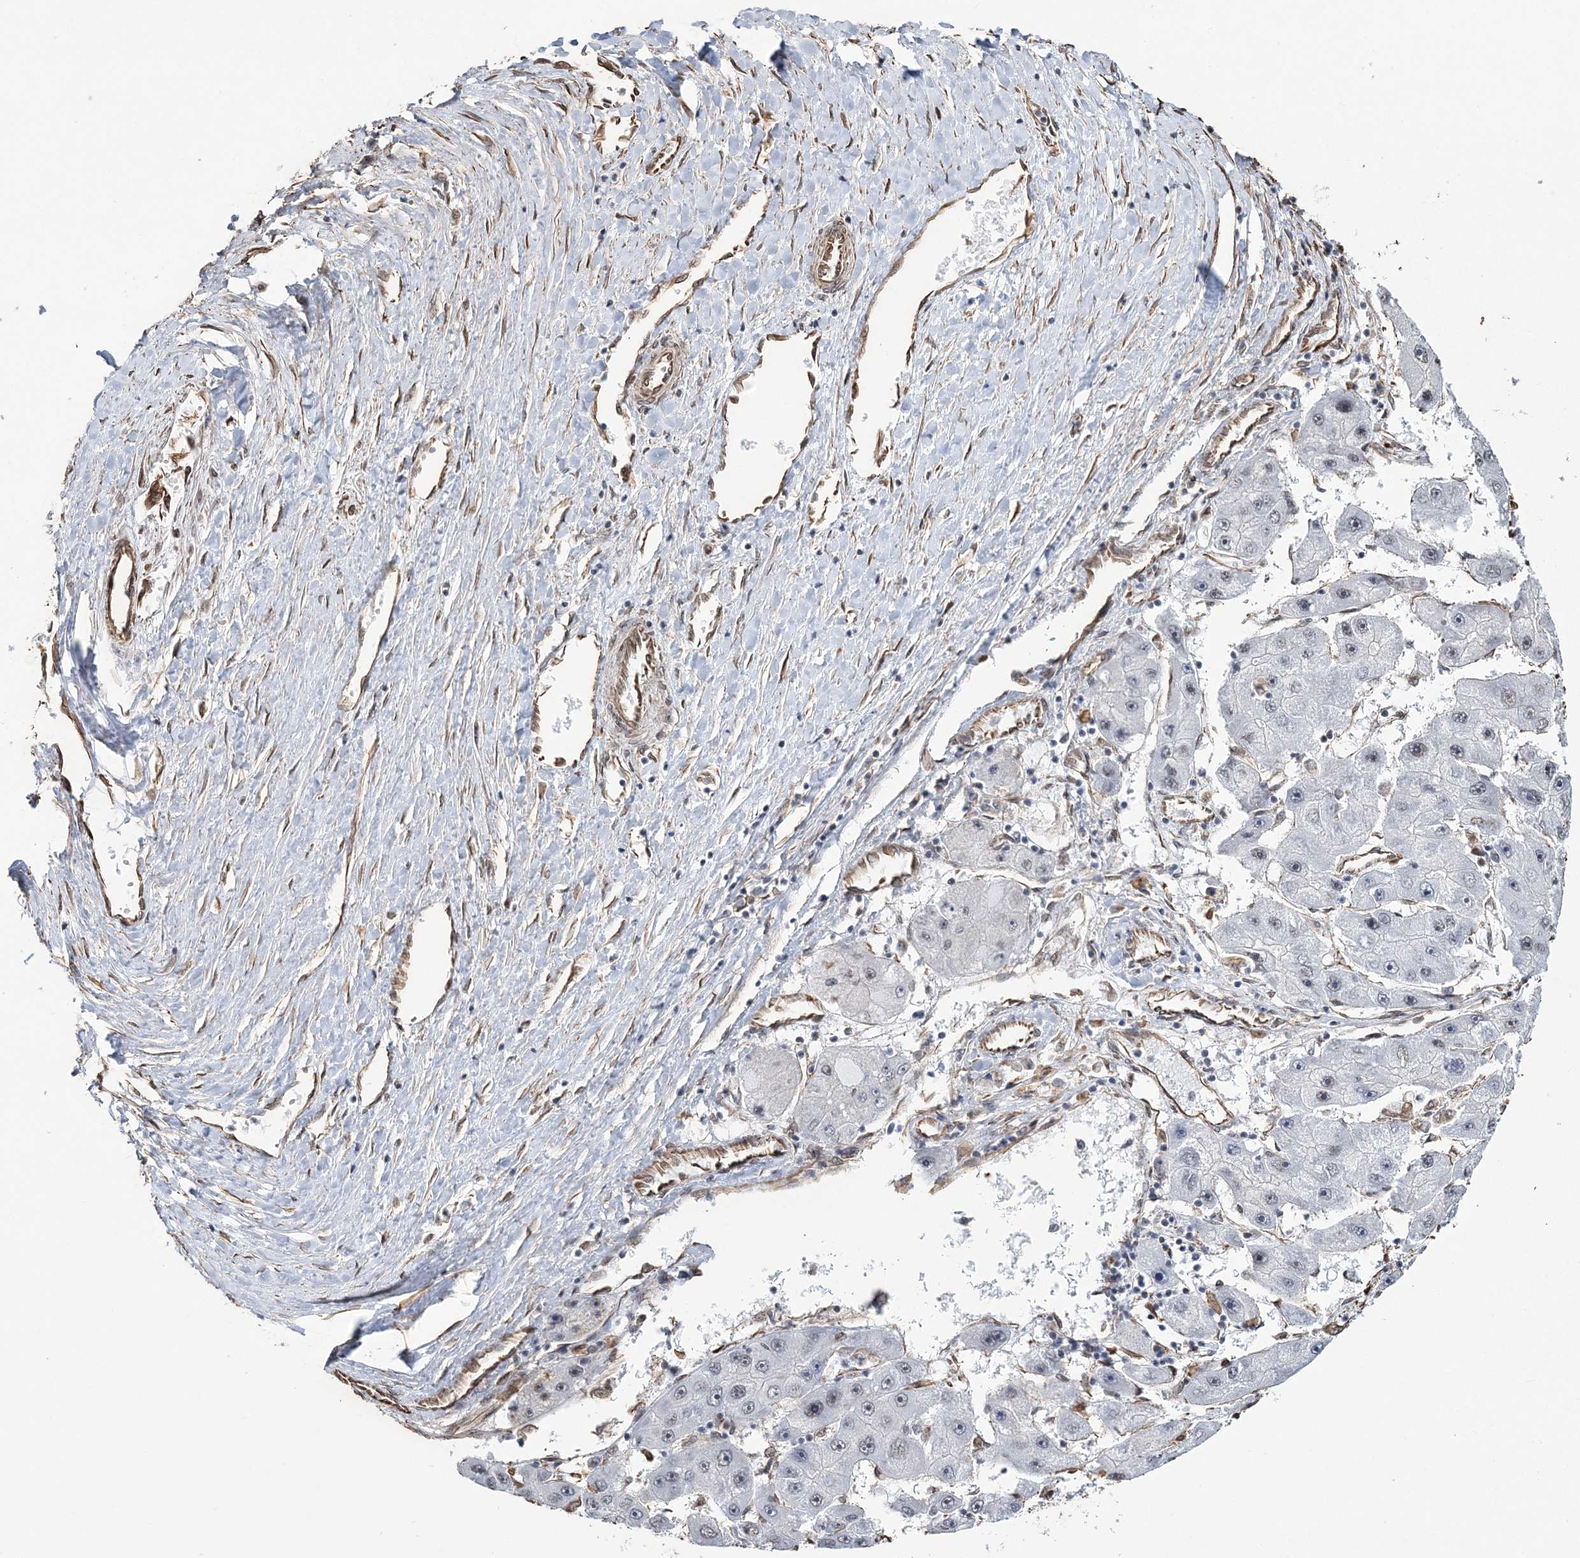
{"staining": {"intensity": "negative", "quantity": "none", "location": "none"}, "tissue": "liver cancer", "cell_type": "Tumor cells", "image_type": "cancer", "snomed": [{"axis": "morphology", "description": "Carcinoma, Hepatocellular, NOS"}, {"axis": "topography", "description": "Liver"}], "caption": "Tumor cells show no significant protein staining in hepatocellular carcinoma (liver). (DAB (3,3'-diaminobenzidine) immunohistochemistry (IHC) with hematoxylin counter stain).", "gene": "ATP11B", "patient": {"sex": "female", "age": 61}}